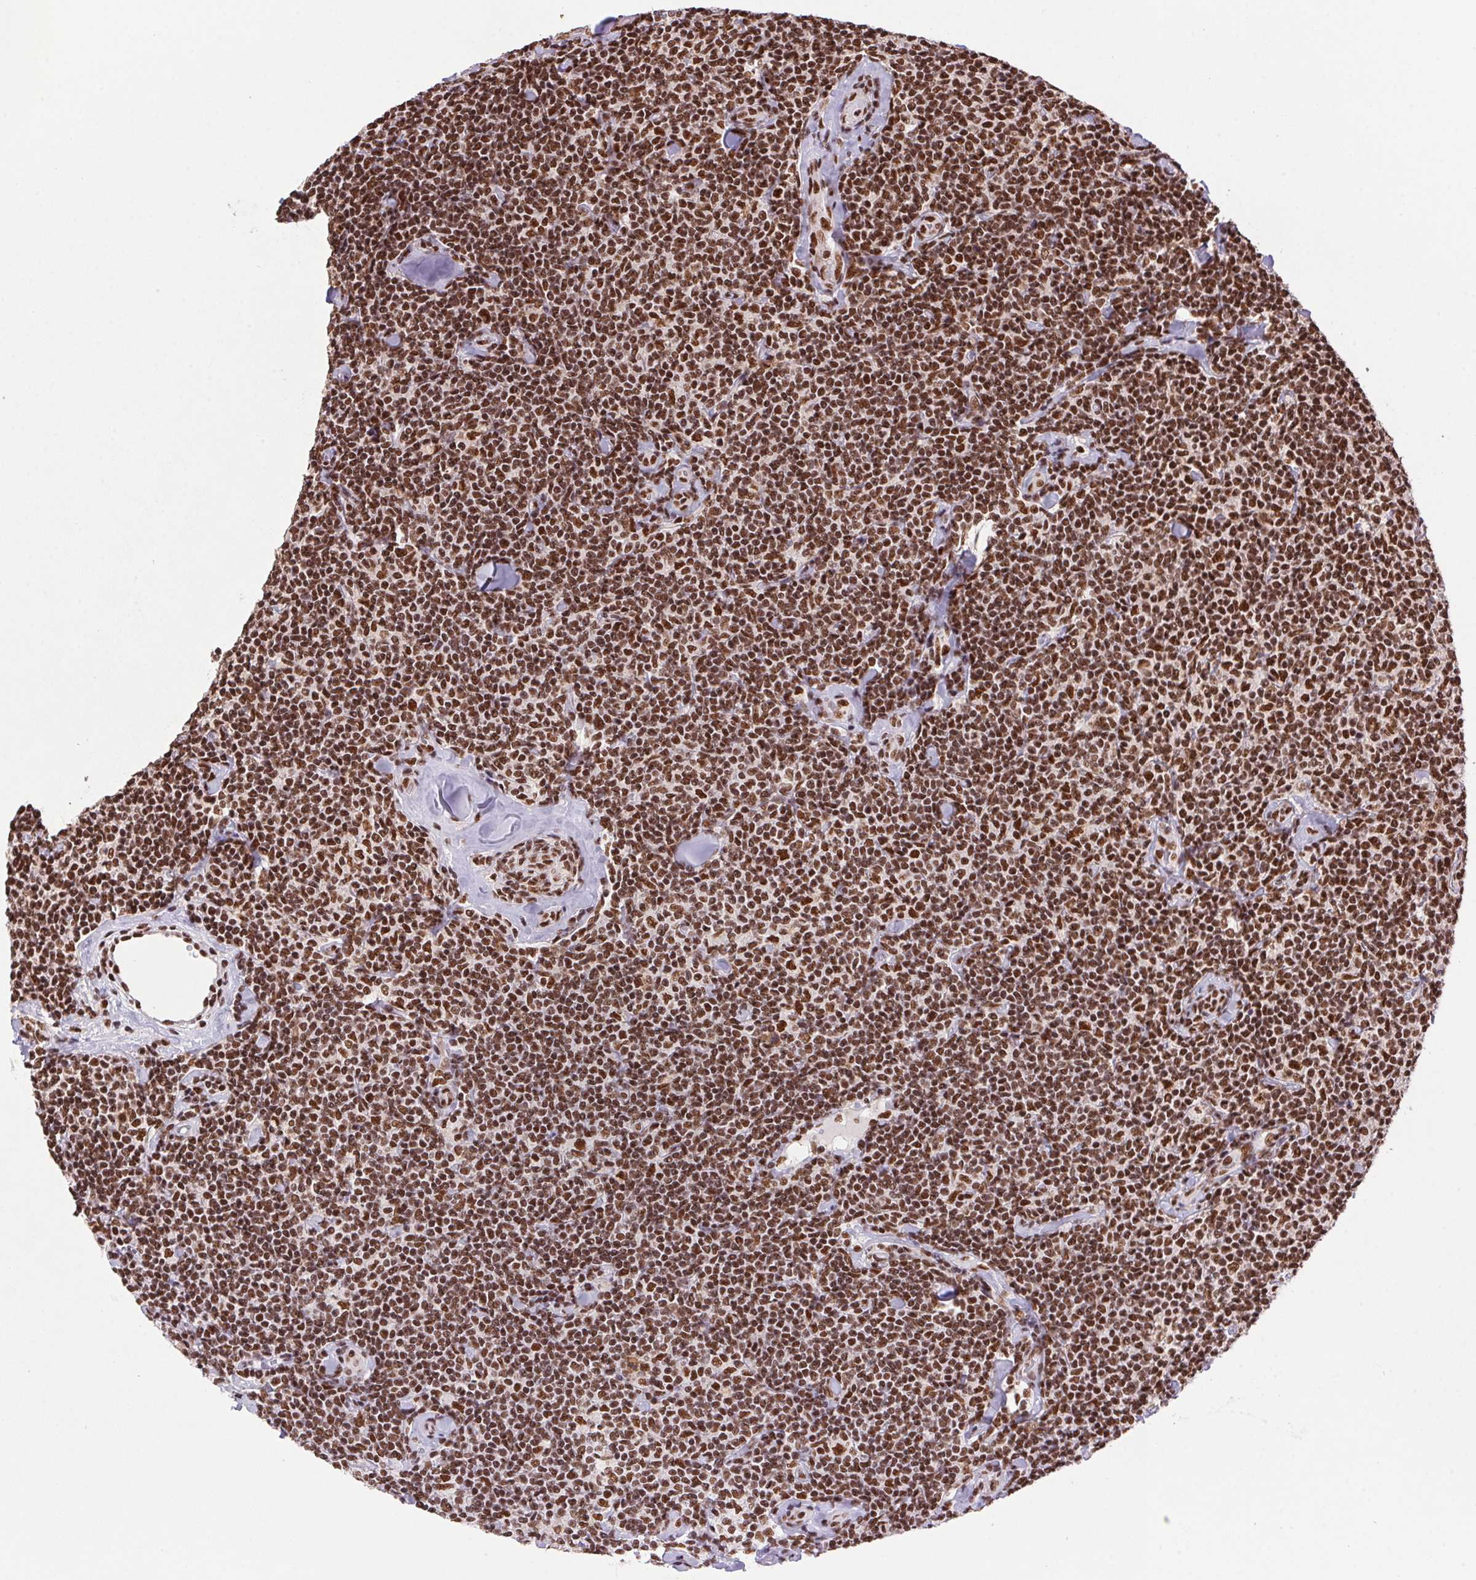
{"staining": {"intensity": "strong", "quantity": ">75%", "location": "nuclear"}, "tissue": "lymphoma", "cell_type": "Tumor cells", "image_type": "cancer", "snomed": [{"axis": "morphology", "description": "Malignant lymphoma, non-Hodgkin's type, Low grade"}, {"axis": "topography", "description": "Lymph node"}], "caption": "Low-grade malignant lymphoma, non-Hodgkin's type was stained to show a protein in brown. There is high levels of strong nuclear staining in approximately >75% of tumor cells. Nuclei are stained in blue.", "gene": "ZNF207", "patient": {"sex": "female", "age": 56}}